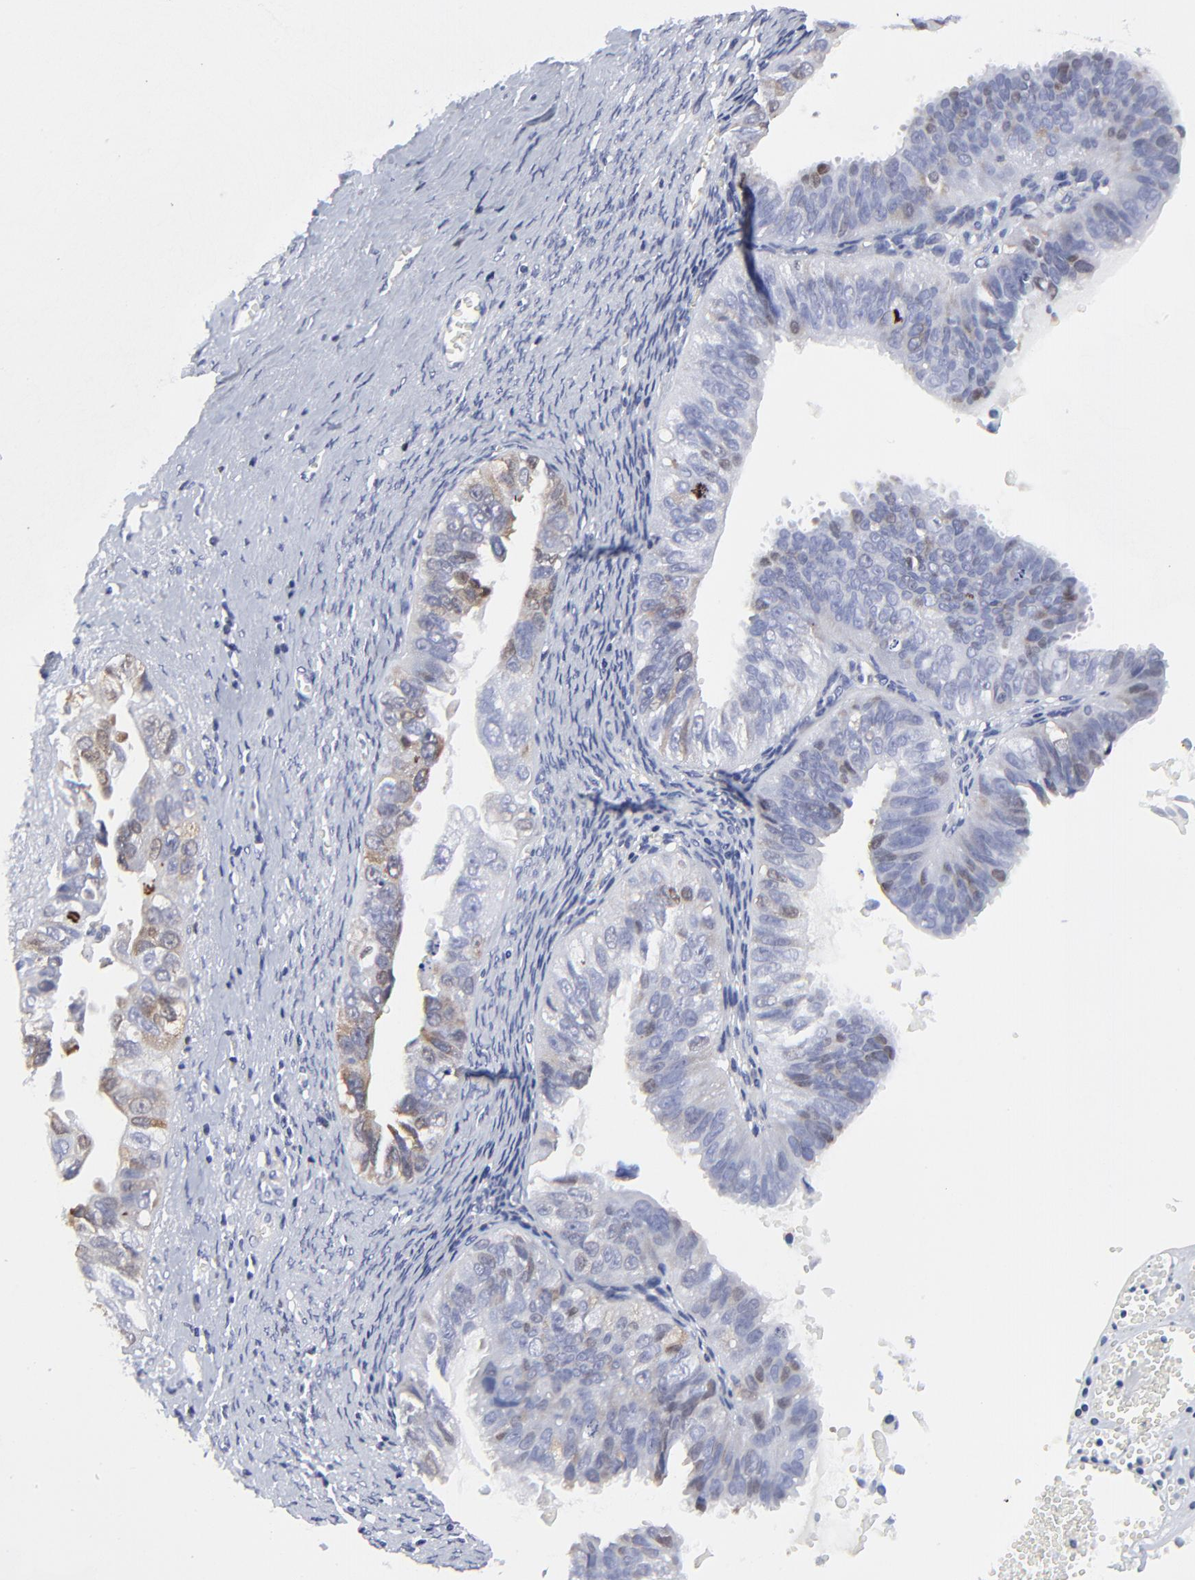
{"staining": {"intensity": "weak", "quantity": "<25%", "location": "cytoplasmic/membranous"}, "tissue": "ovarian cancer", "cell_type": "Tumor cells", "image_type": "cancer", "snomed": [{"axis": "morphology", "description": "Carcinoma, endometroid"}, {"axis": "topography", "description": "Ovary"}], "caption": "An immunohistochemistry image of endometroid carcinoma (ovarian) is shown. There is no staining in tumor cells of endometroid carcinoma (ovarian).", "gene": "NCAPH", "patient": {"sex": "female", "age": 85}}